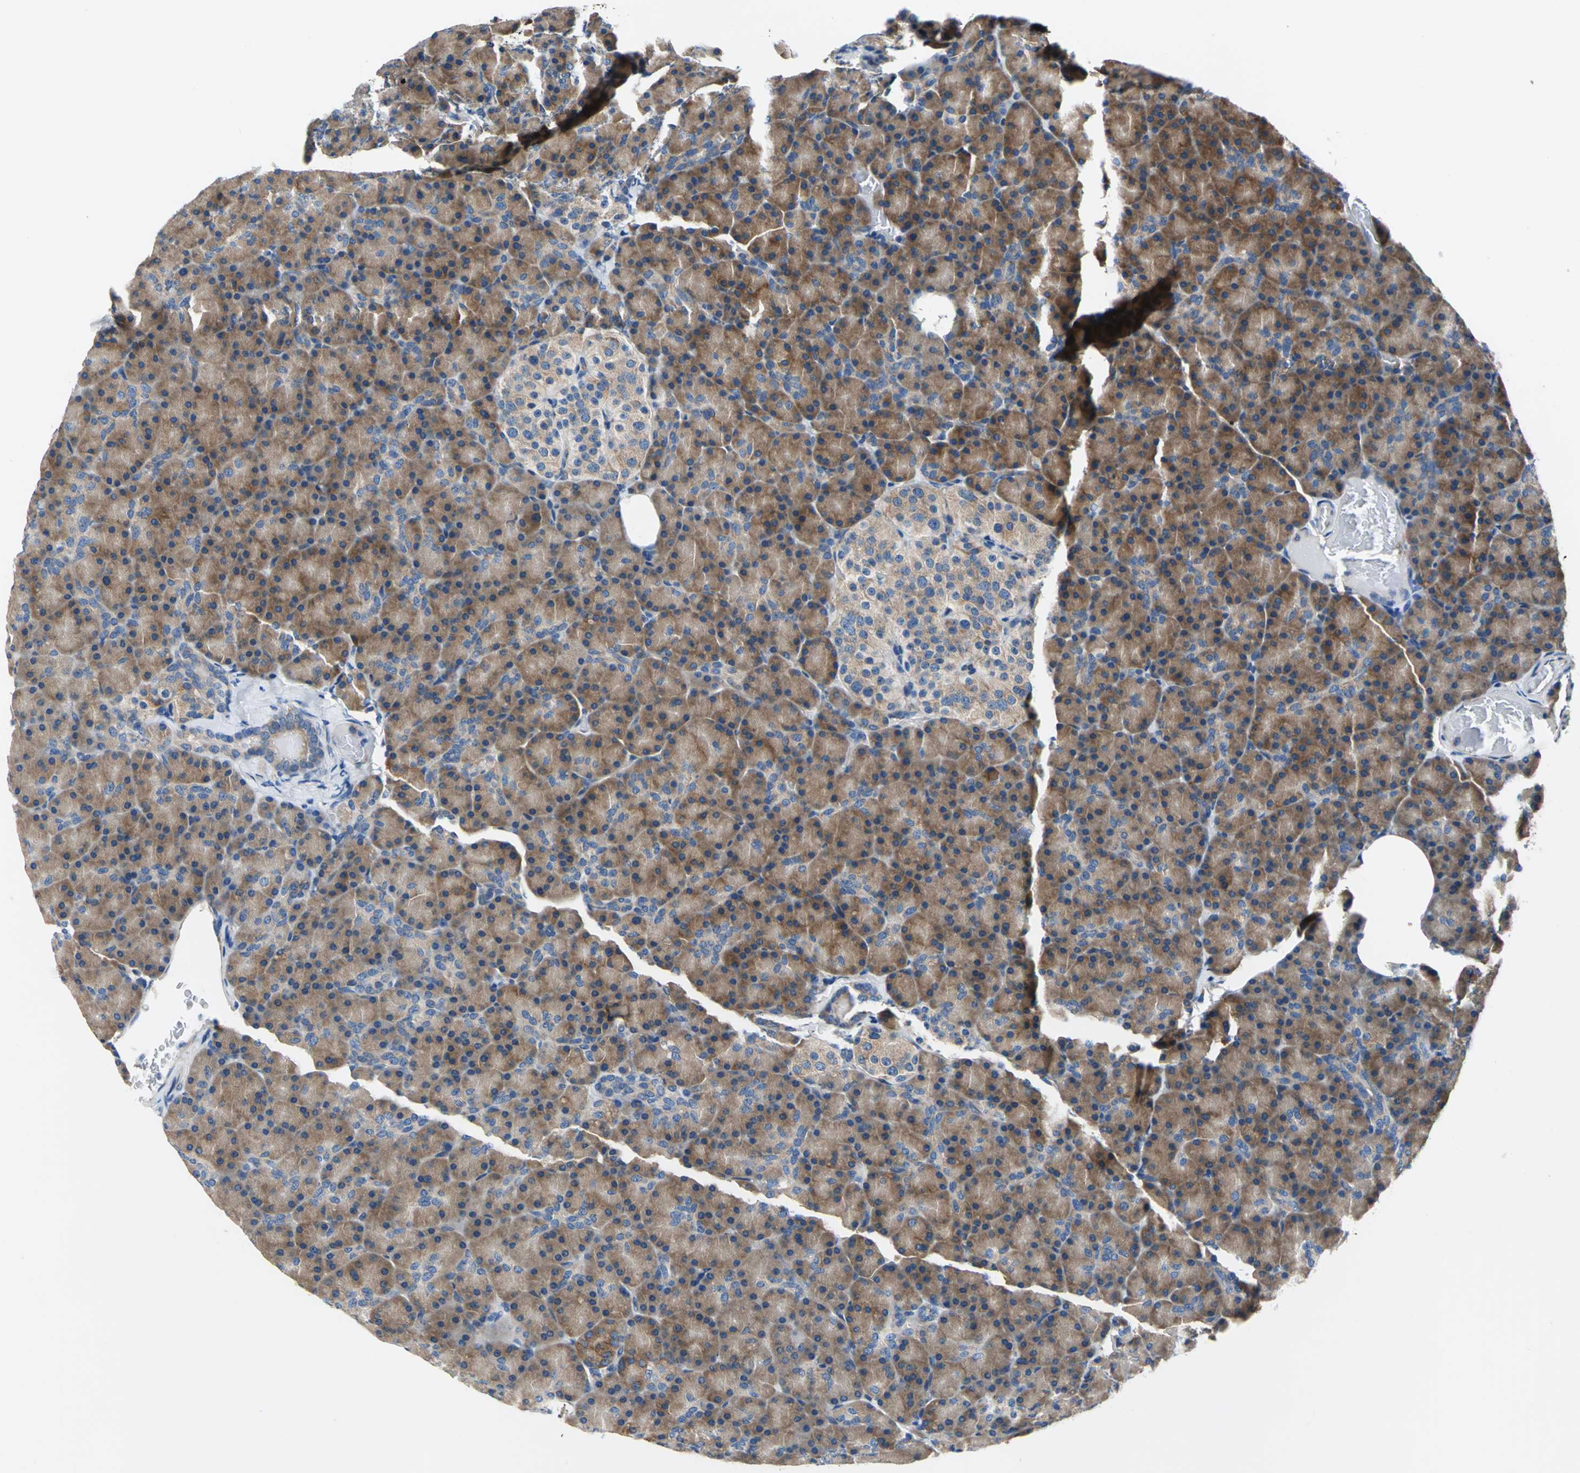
{"staining": {"intensity": "strong", "quantity": ">75%", "location": "cytoplasmic/membranous"}, "tissue": "pancreas", "cell_type": "Exocrine glandular cells", "image_type": "normal", "snomed": [{"axis": "morphology", "description": "Normal tissue, NOS"}, {"axis": "topography", "description": "Pancreas"}], "caption": "A high-resolution histopathology image shows IHC staining of benign pancreas, which exhibits strong cytoplasmic/membranous staining in approximately >75% of exocrine glandular cells.", "gene": "TRIM25", "patient": {"sex": "female", "age": 43}}